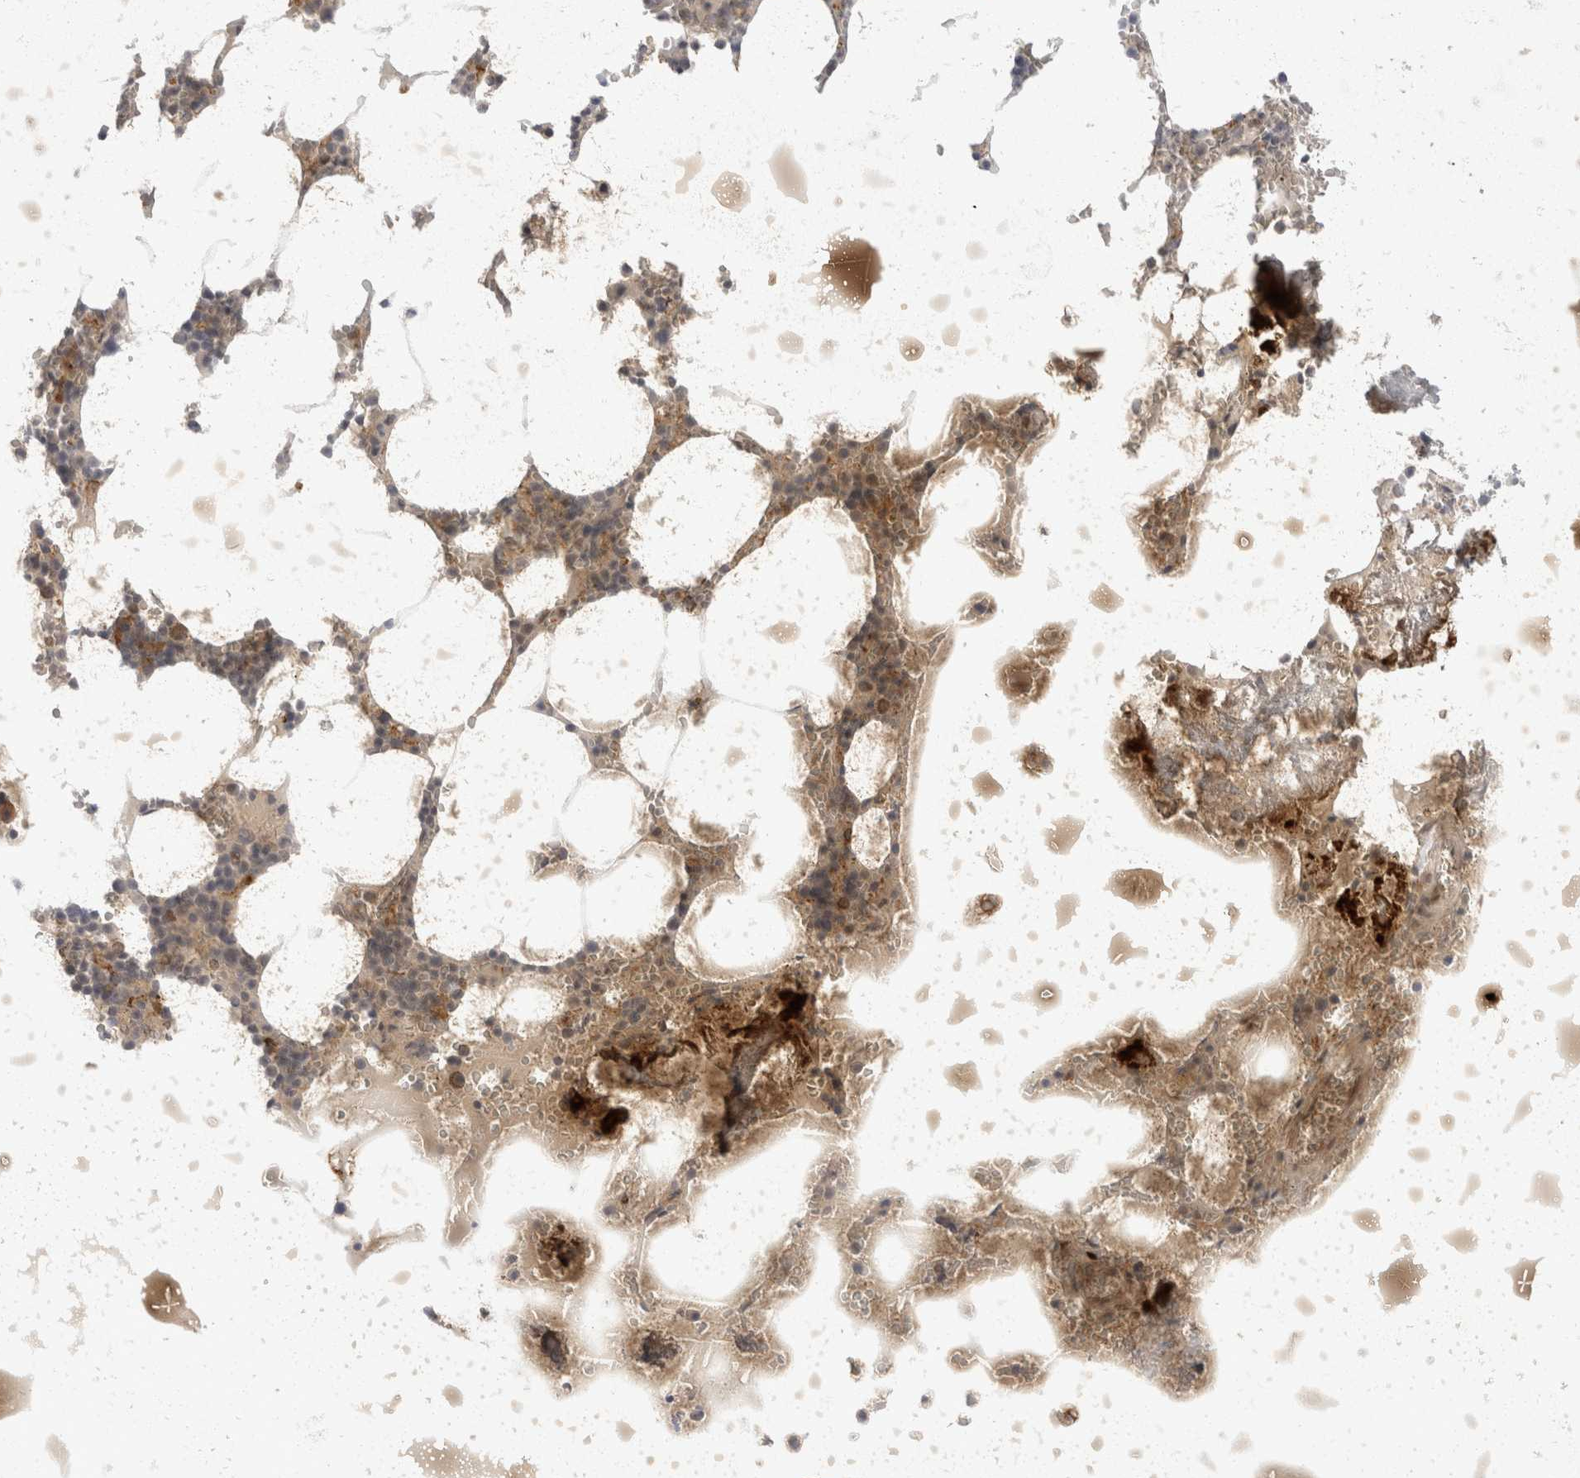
{"staining": {"intensity": "moderate", "quantity": "25%-75%", "location": "cytoplasmic/membranous"}, "tissue": "bone marrow", "cell_type": "Hematopoietic cells", "image_type": "normal", "snomed": [{"axis": "morphology", "description": "Normal tissue, NOS"}, {"axis": "topography", "description": "Bone marrow"}], "caption": "This histopathology image exhibits IHC staining of normal bone marrow, with medium moderate cytoplasmic/membranous positivity in about 25%-75% of hematopoietic cells.", "gene": "TOM1L2", "patient": {"sex": "male", "age": 70}}